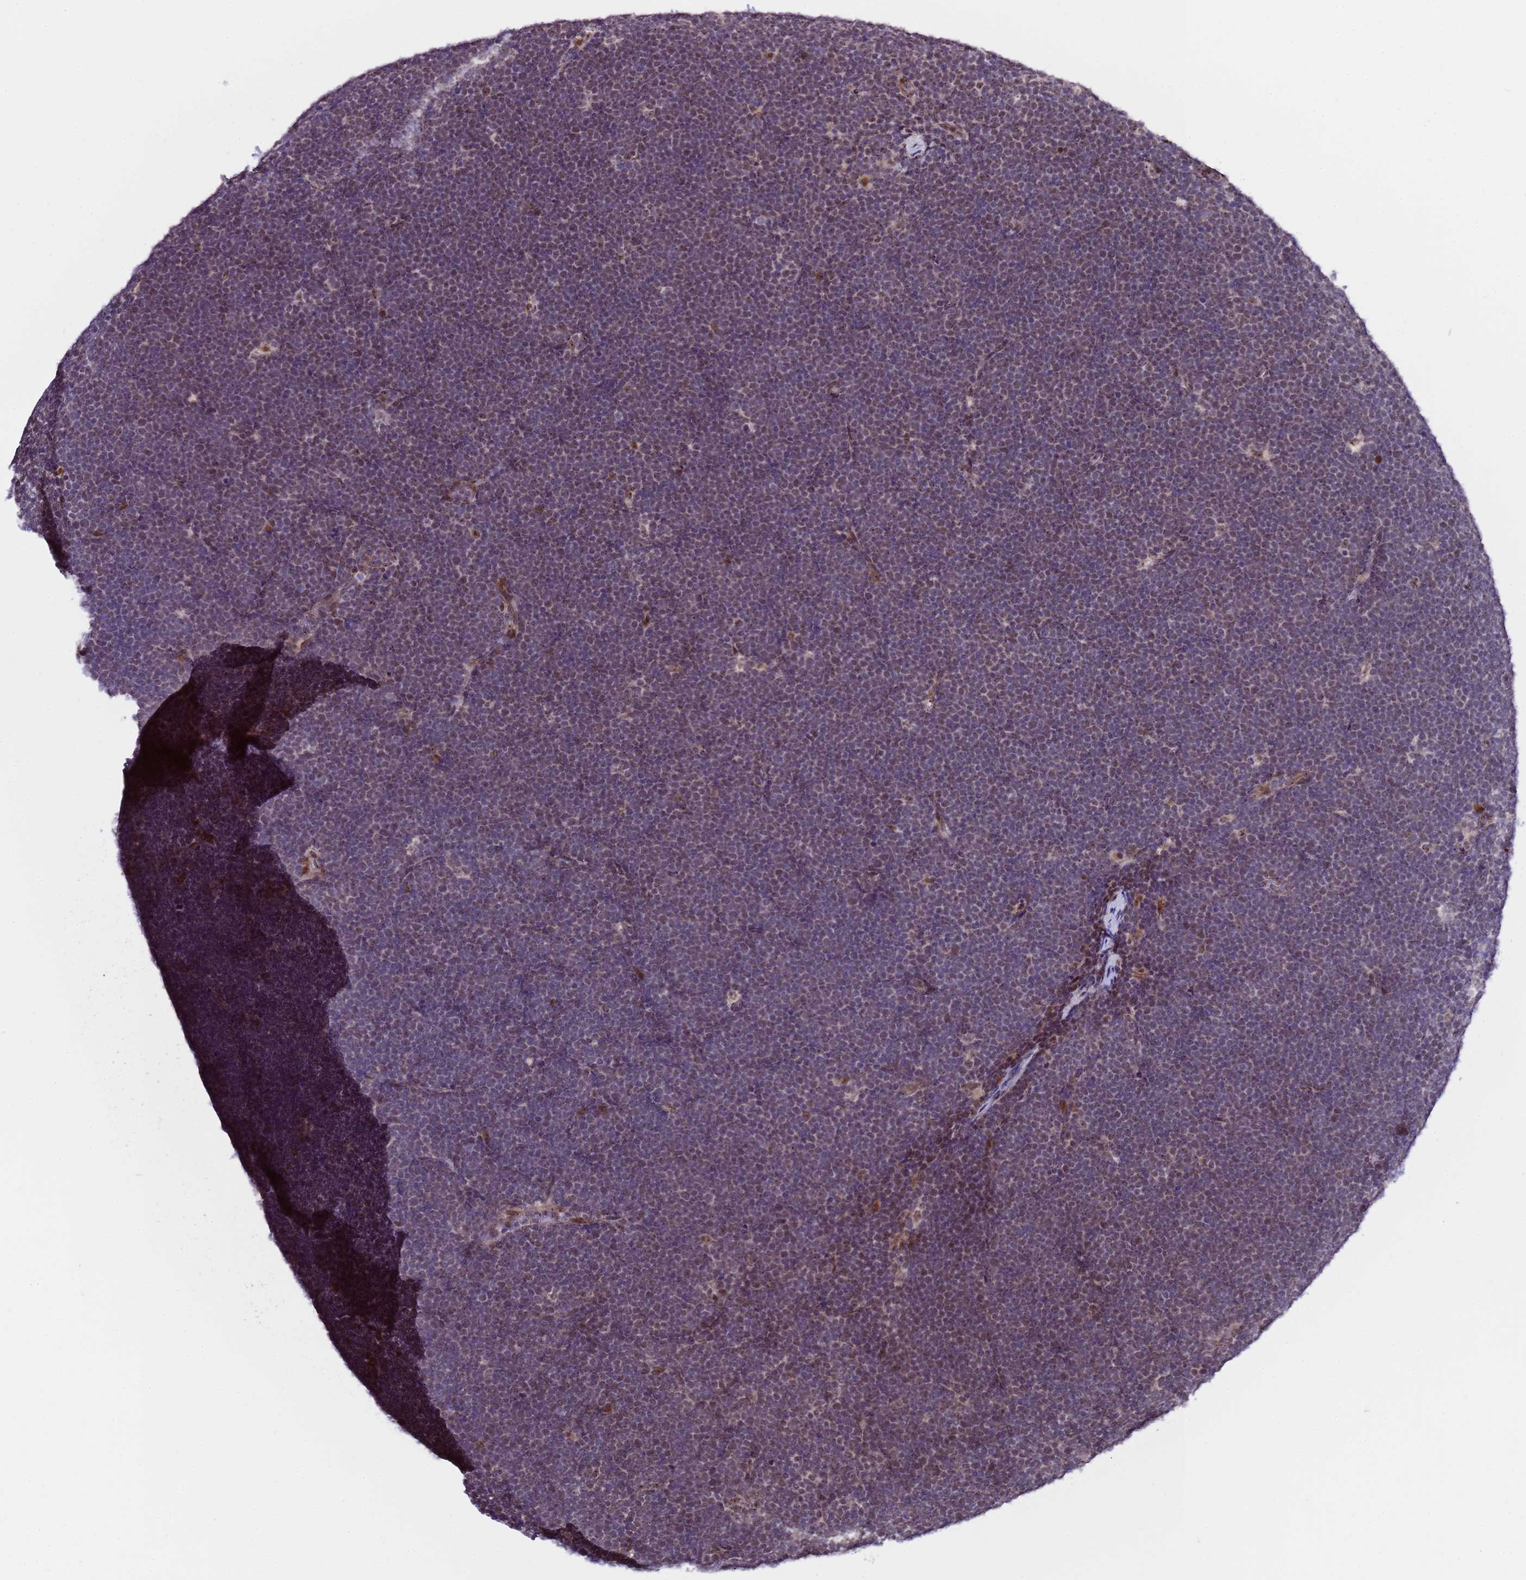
{"staining": {"intensity": "weak", "quantity": "<25%", "location": "nuclear"}, "tissue": "lymphoma", "cell_type": "Tumor cells", "image_type": "cancer", "snomed": [{"axis": "morphology", "description": "Malignant lymphoma, non-Hodgkin's type, High grade"}, {"axis": "topography", "description": "Lymph node"}], "caption": "IHC micrograph of neoplastic tissue: high-grade malignant lymphoma, non-Hodgkin's type stained with DAB demonstrates no significant protein positivity in tumor cells.", "gene": "SLX4IP", "patient": {"sex": "male", "age": 13}}